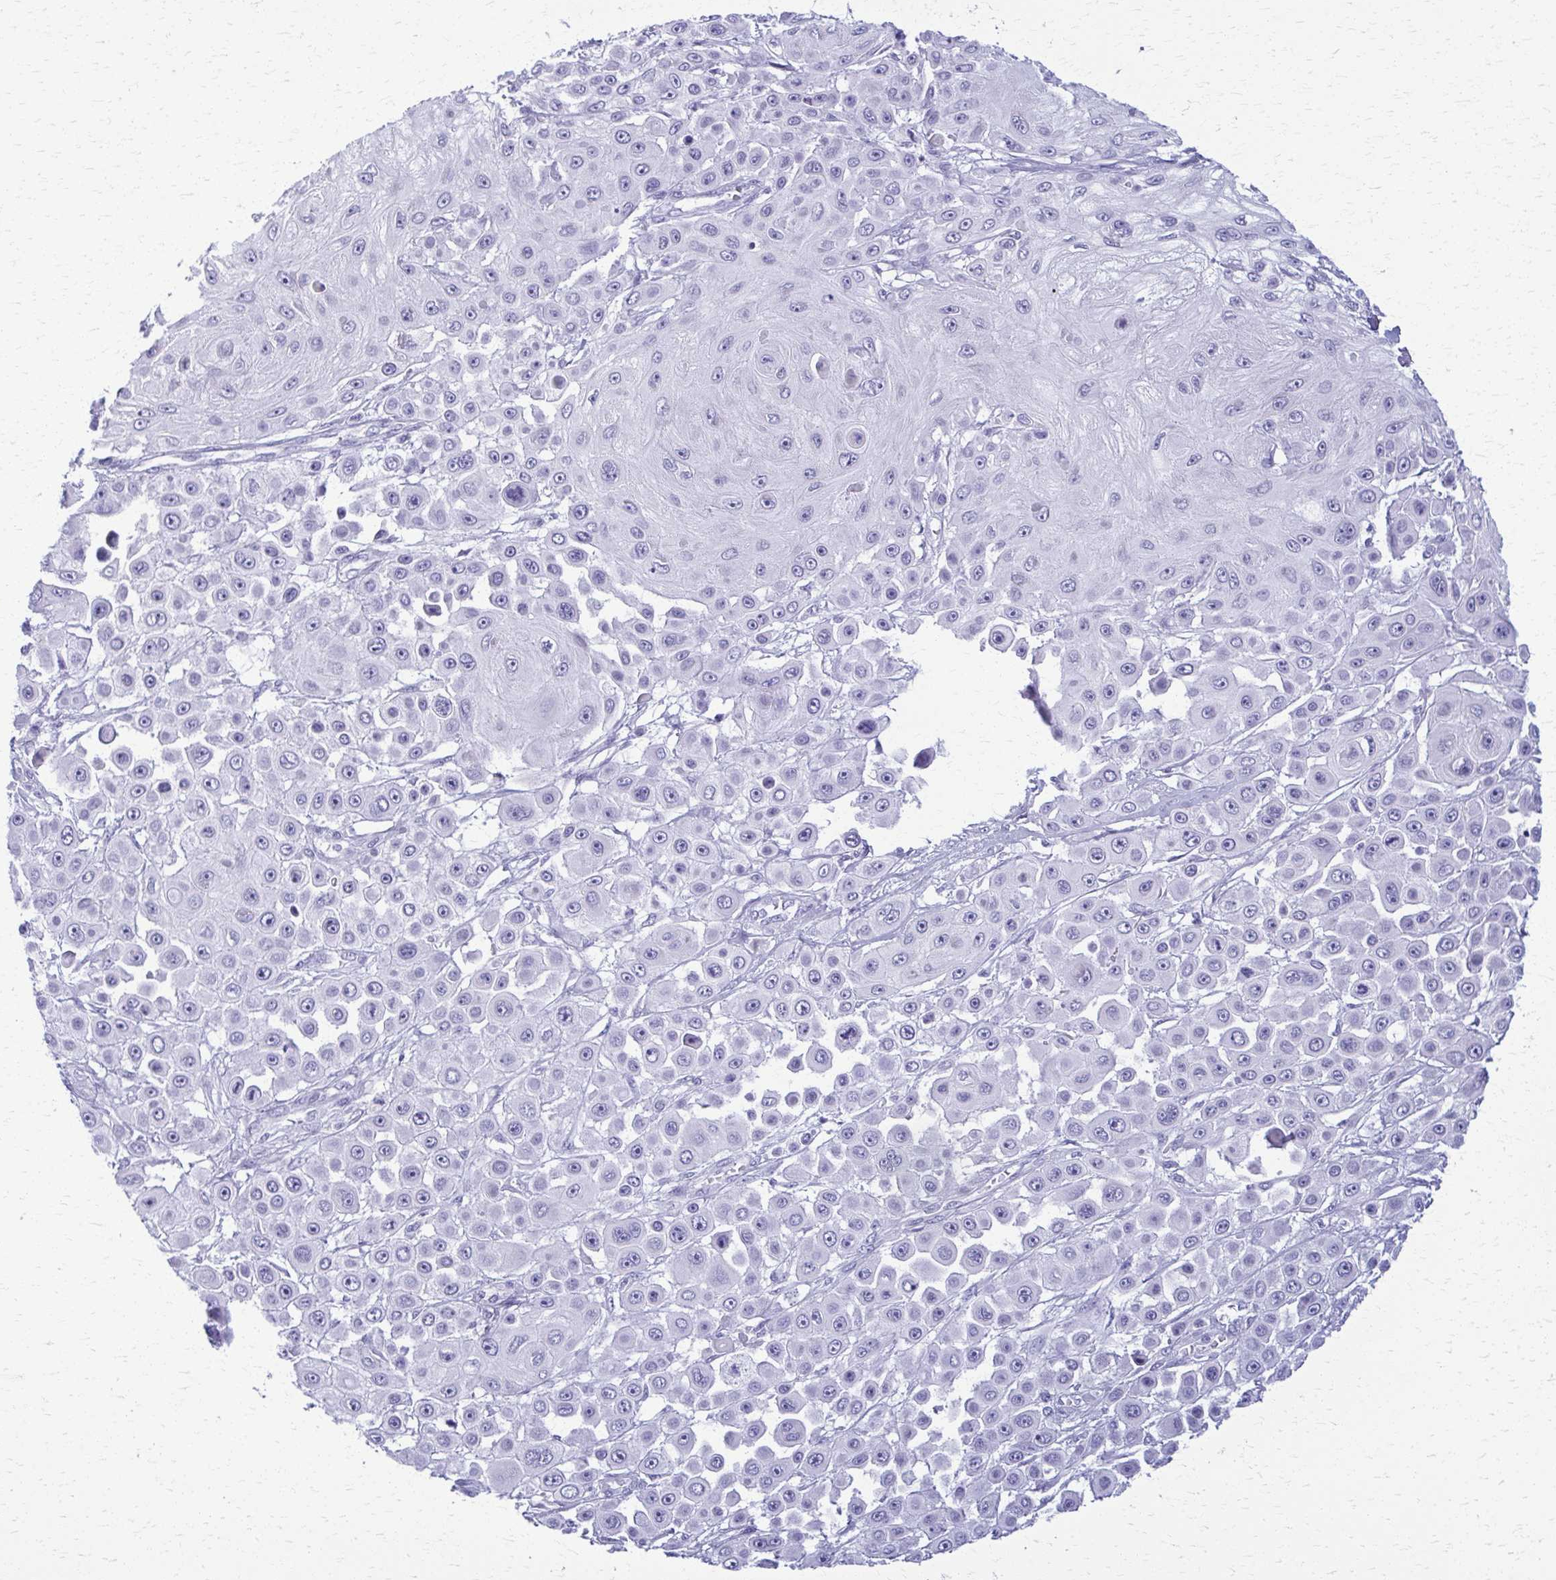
{"staining": {"intensity": "negative", "quantity": "none", "location": "none"}, "tissue": "skin cancer", "cell_type": "Tumor cells", "image_type": "cancer", "snomed": [{"axis": "morphology", "description": "Squamous cell carcinoma, NOS"}, {"axis": "topography", "description": "Skin"}], "caption": "This is an IHC photomicrograph of human skin cancer (squamous cell carcinoma). There is no expression in tumor cells.", "gene": "ACSM2B", "patient": {"sex": "male", "age": 67}}